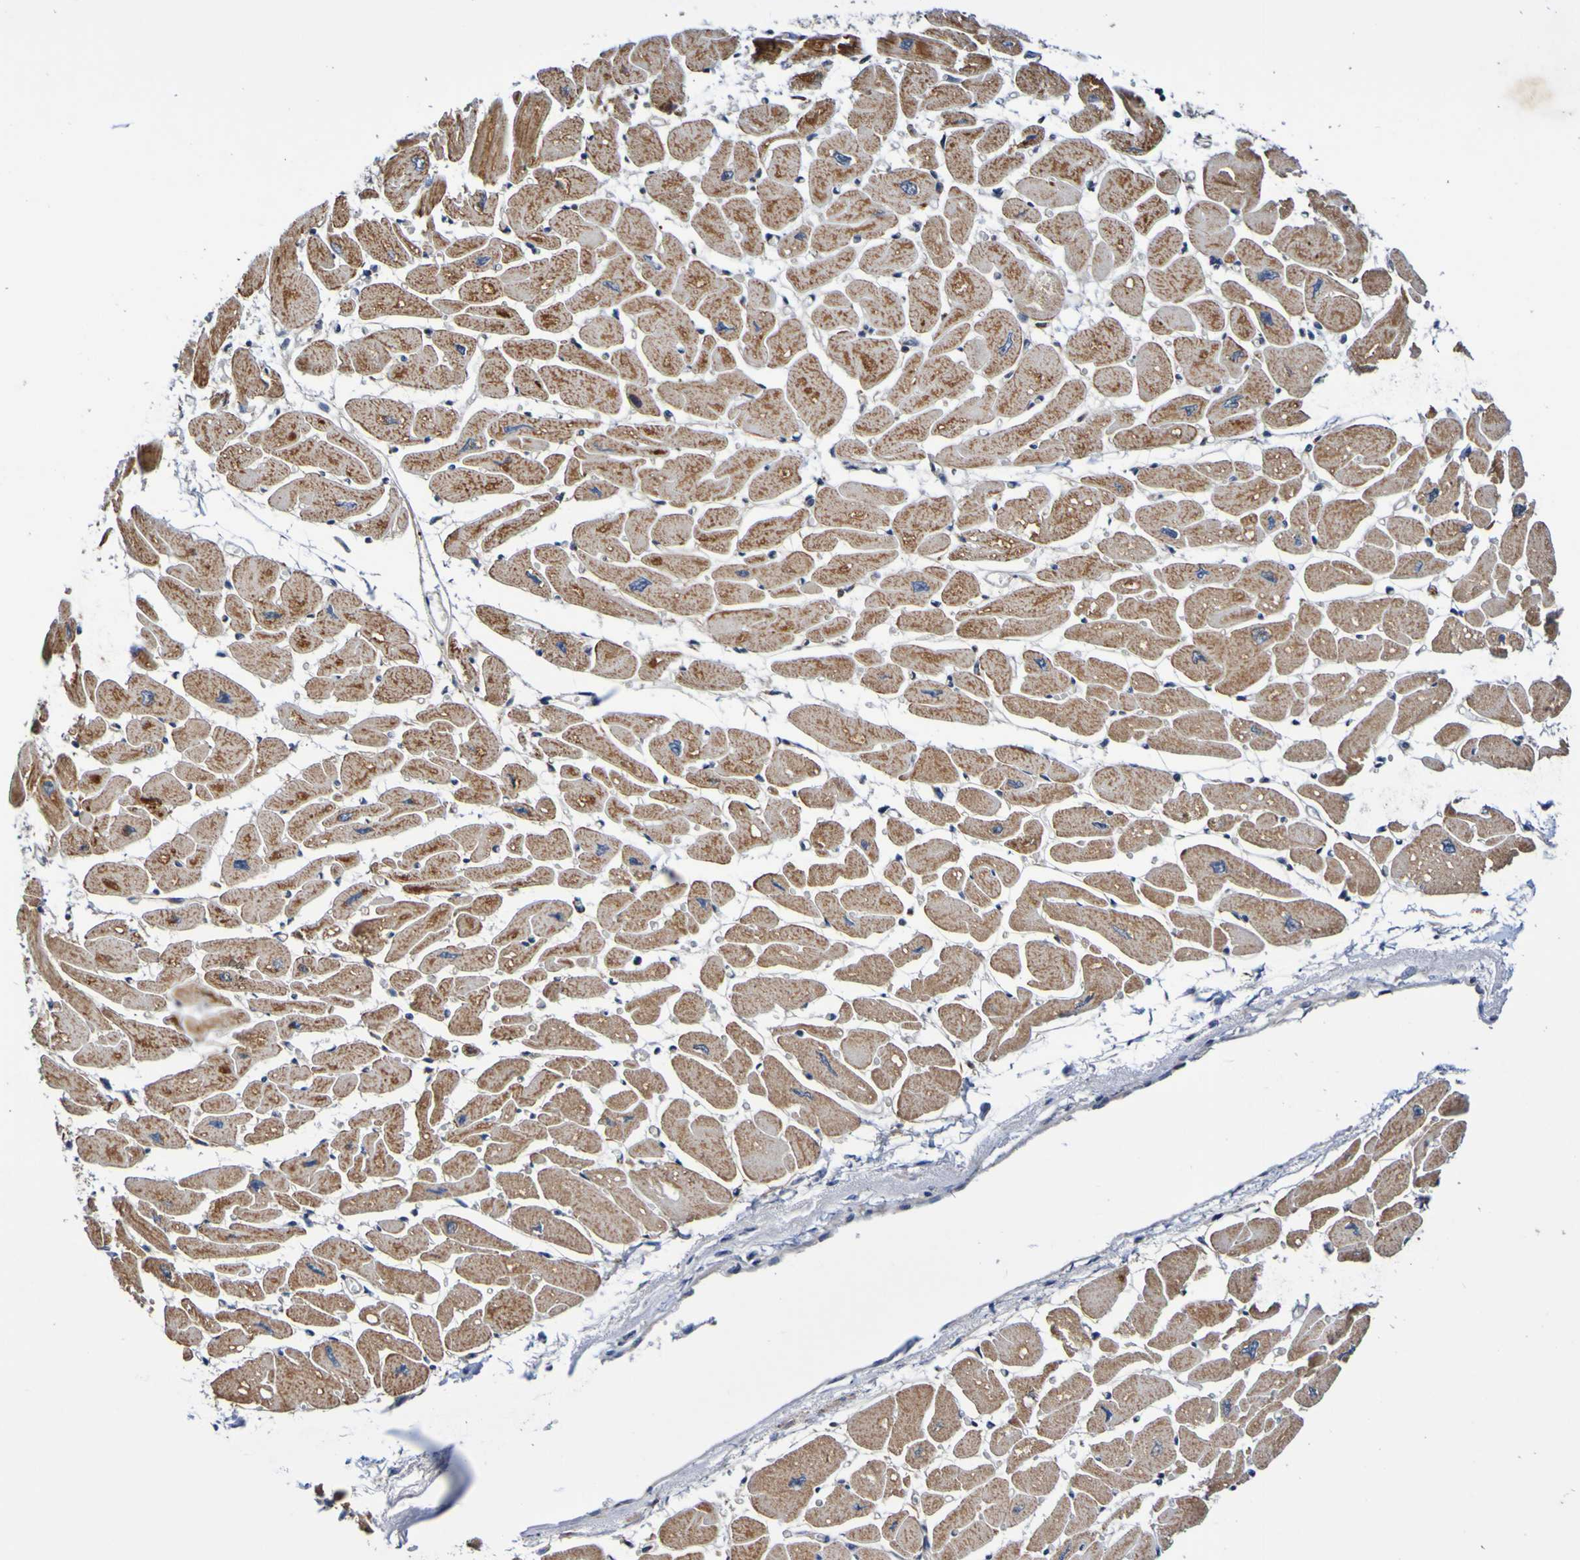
{"staining": {"intensity": "moderate", "quantity": ">75%", "location": "cytoplasmic/membranous"}, "tissue": "heart muscle", "cell_type": "Cardiomyocytes", "image_type": "normal", "snomed": [{"axis": "morphology", "description": "Normal tissue, NOS"}, {"axis": "topography", "description": "Heart"}], "caption": "Immunohistochemistry (IHC) histopathology image of benign heart muscle: human heart muscle stained using immunohistochemistry (IHC) shows medium levels of moderate protein expression localized specifically in the cytoplasmic/membranous of cardiomyocytes, appearing as a cytoplasmic/membranous brown color.", "gene": "AXIN1", "patient": {"sex": "female", "age": 54}}